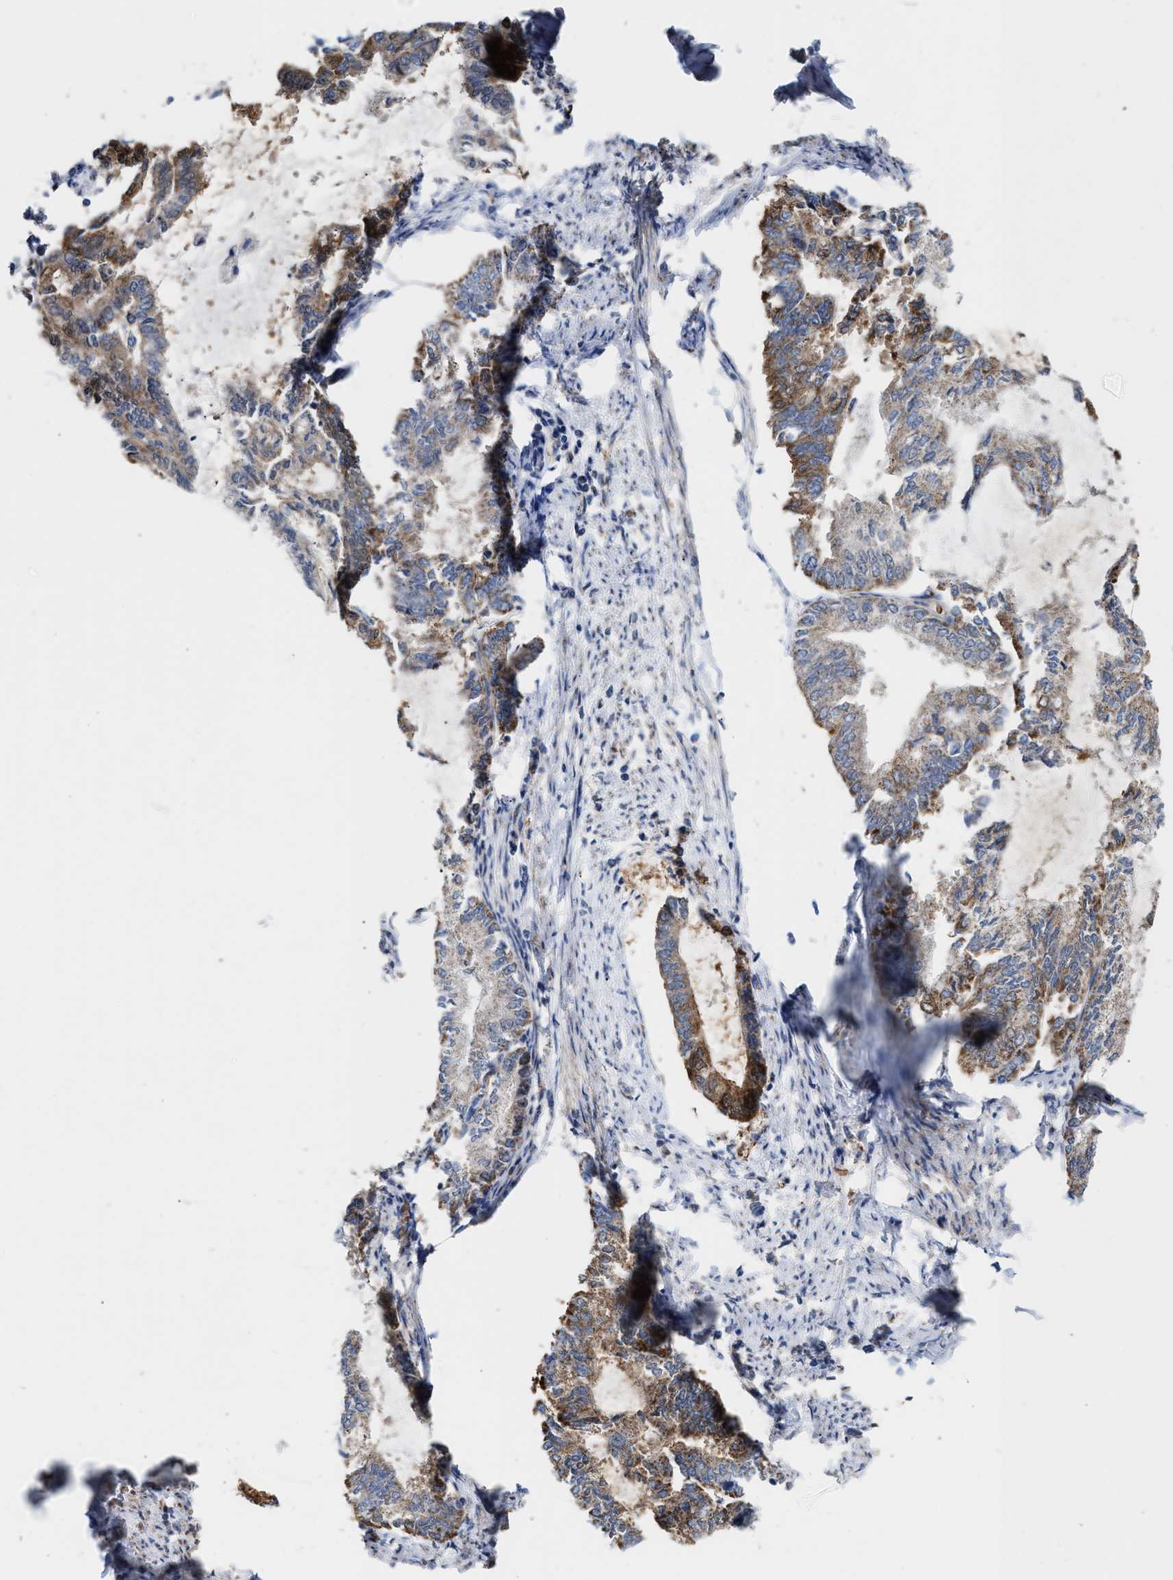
{"staining": {"intensity": "moderate", "quantity": ">75%", "location": "cytoplasmic/membranous"}, "tissue": "endometrial cancer", "cell_type": "Tumor cells", "image_type": "cancer", "snomed": [{"axis": "morphology", "description": "Adenocarcinoma, NOS"}, {"axis": "topography", "description": "Endometrium"}], "caption": "A photomicrograph of human endometrial cancer stained for a protein reveals moderate cytoplasmic/membranous brown staining in tumor cells.", "gene": "MECR", "patient": {"sex": "female", "age": 86}}